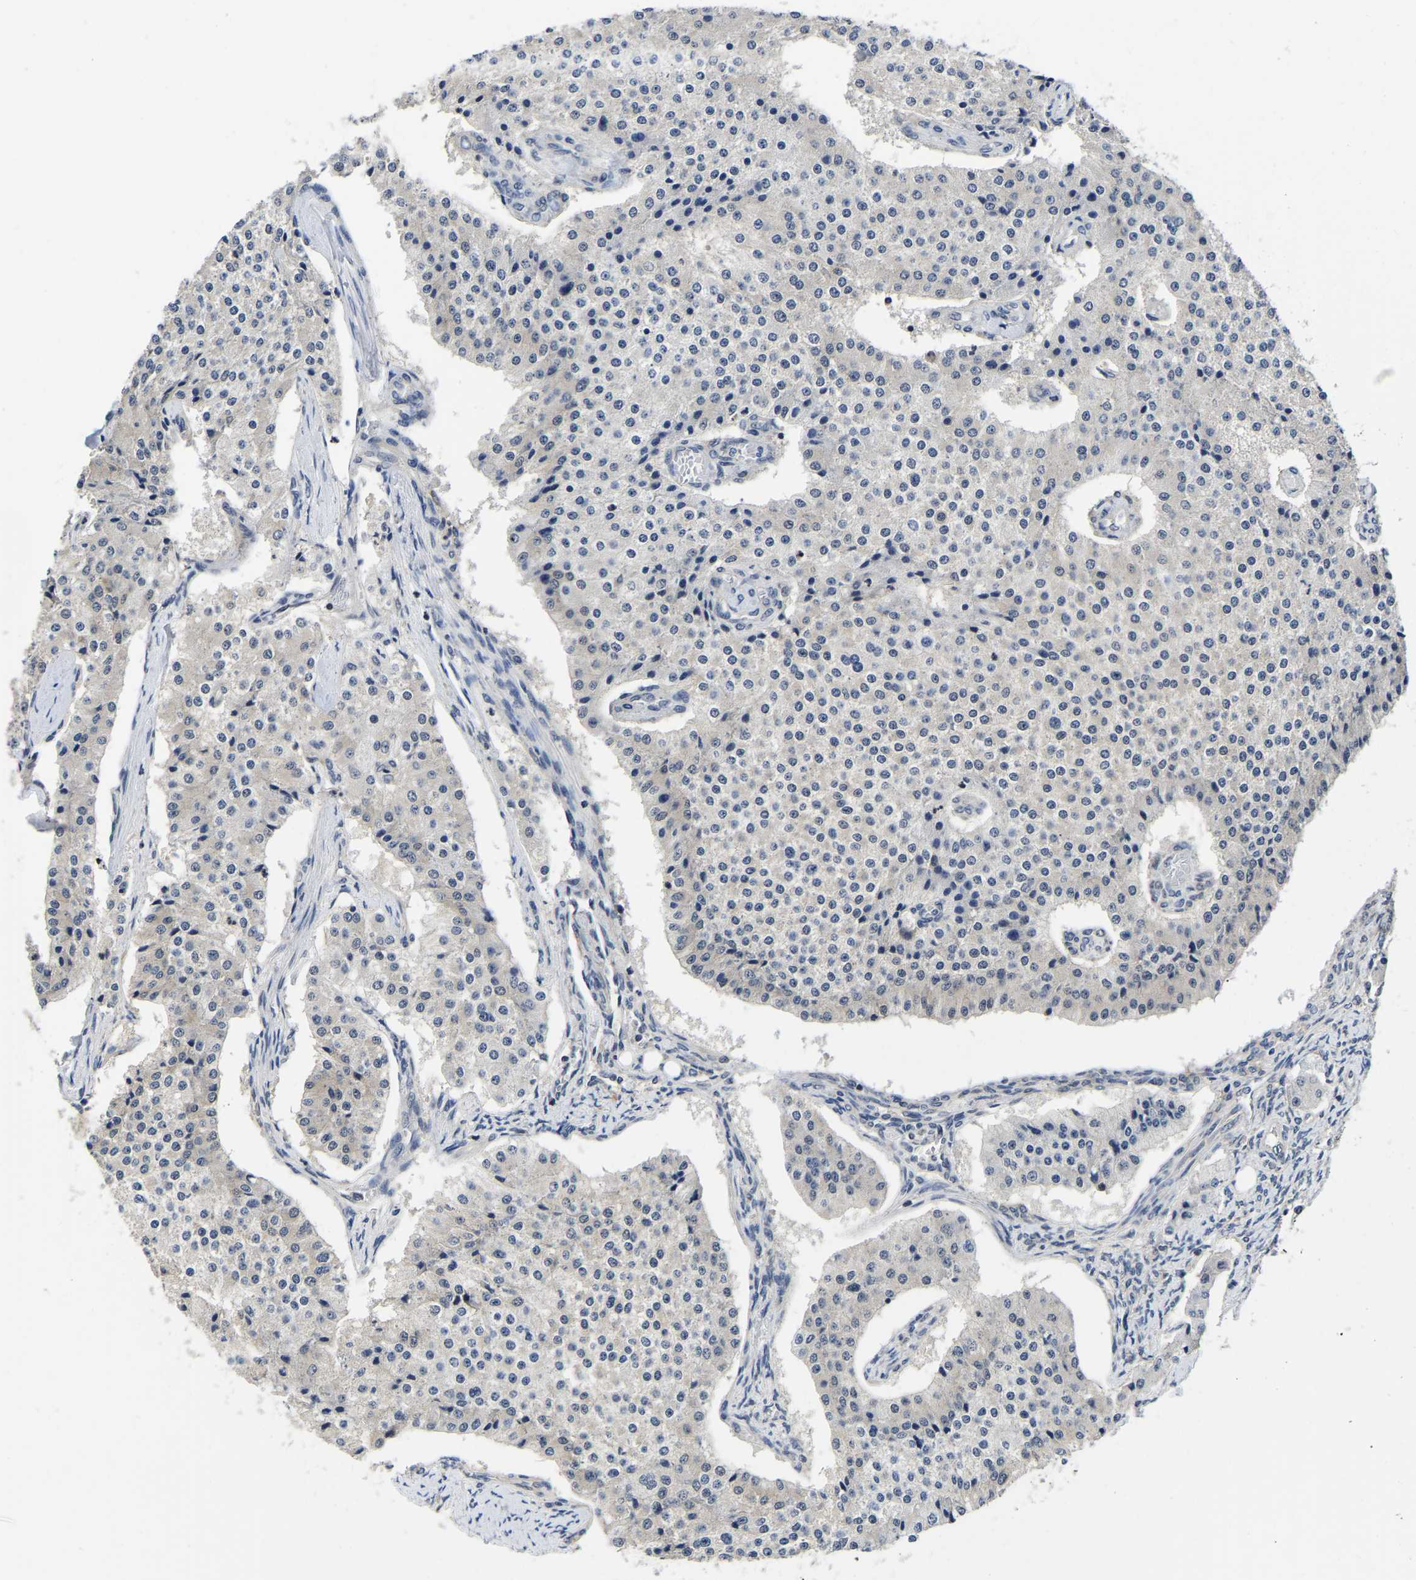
{"staining": {"intensity": "negative", "quantity": "none", "location": "none"}, "tissue": "carcinoid", "cell_type": "Tumor cells", "image_type": "cancer", "snomed": [{"axis": "morphology", "description": "Carcinoid, malignant, NOS"}, {"axis": "topography", "description": "Colon"}], "caption": "An IHC image of malignant carcinoid is shown. There is no staining in tumor cells of malignant carcinoid. (Brightfield microscopy of DAB (3,3'-diaminobenzidine) IHC at high magnification).", "gene": "MCOLN2", "patient": {"sex": "female", "age": 52}}